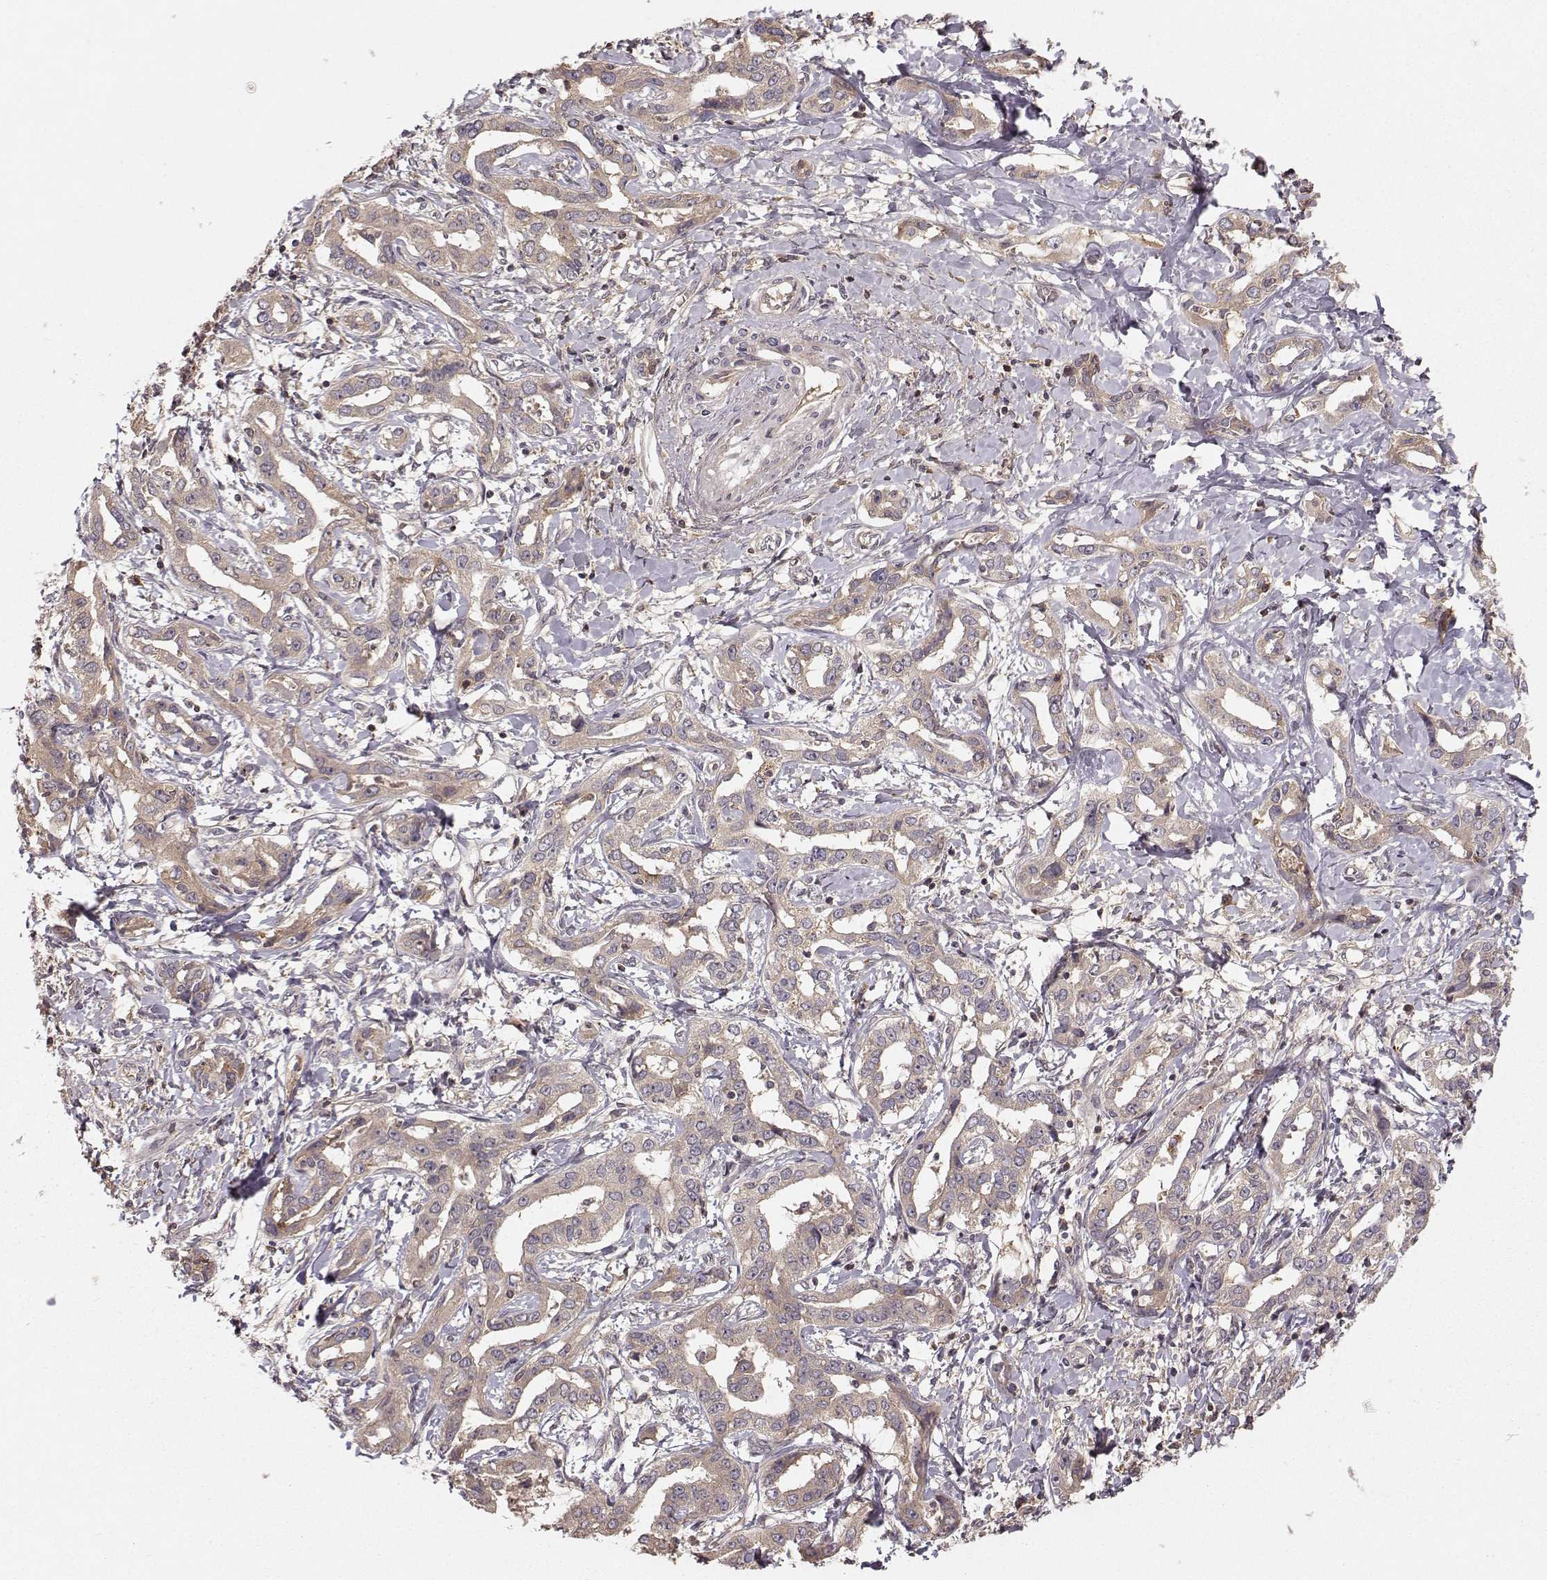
{"staining": {"intensity": "weak", "quantity": "<25%", "location": "cytoplasmic/membranous"}, "tissue": "liver cancer", "cell_type": "Tumor cells", "image_type": "cancer", "snomed": [{"axis": "morphology", "description": "Cholangiocarcinoma"}, {"axis": "topography", "description": "Liver"}], "caption": "A micrograph of liver cancer stained for a protein reveals no brown staining in tumor cells.", "gene": "WNT6", "patient": {"sex": "male", "age": 59}}